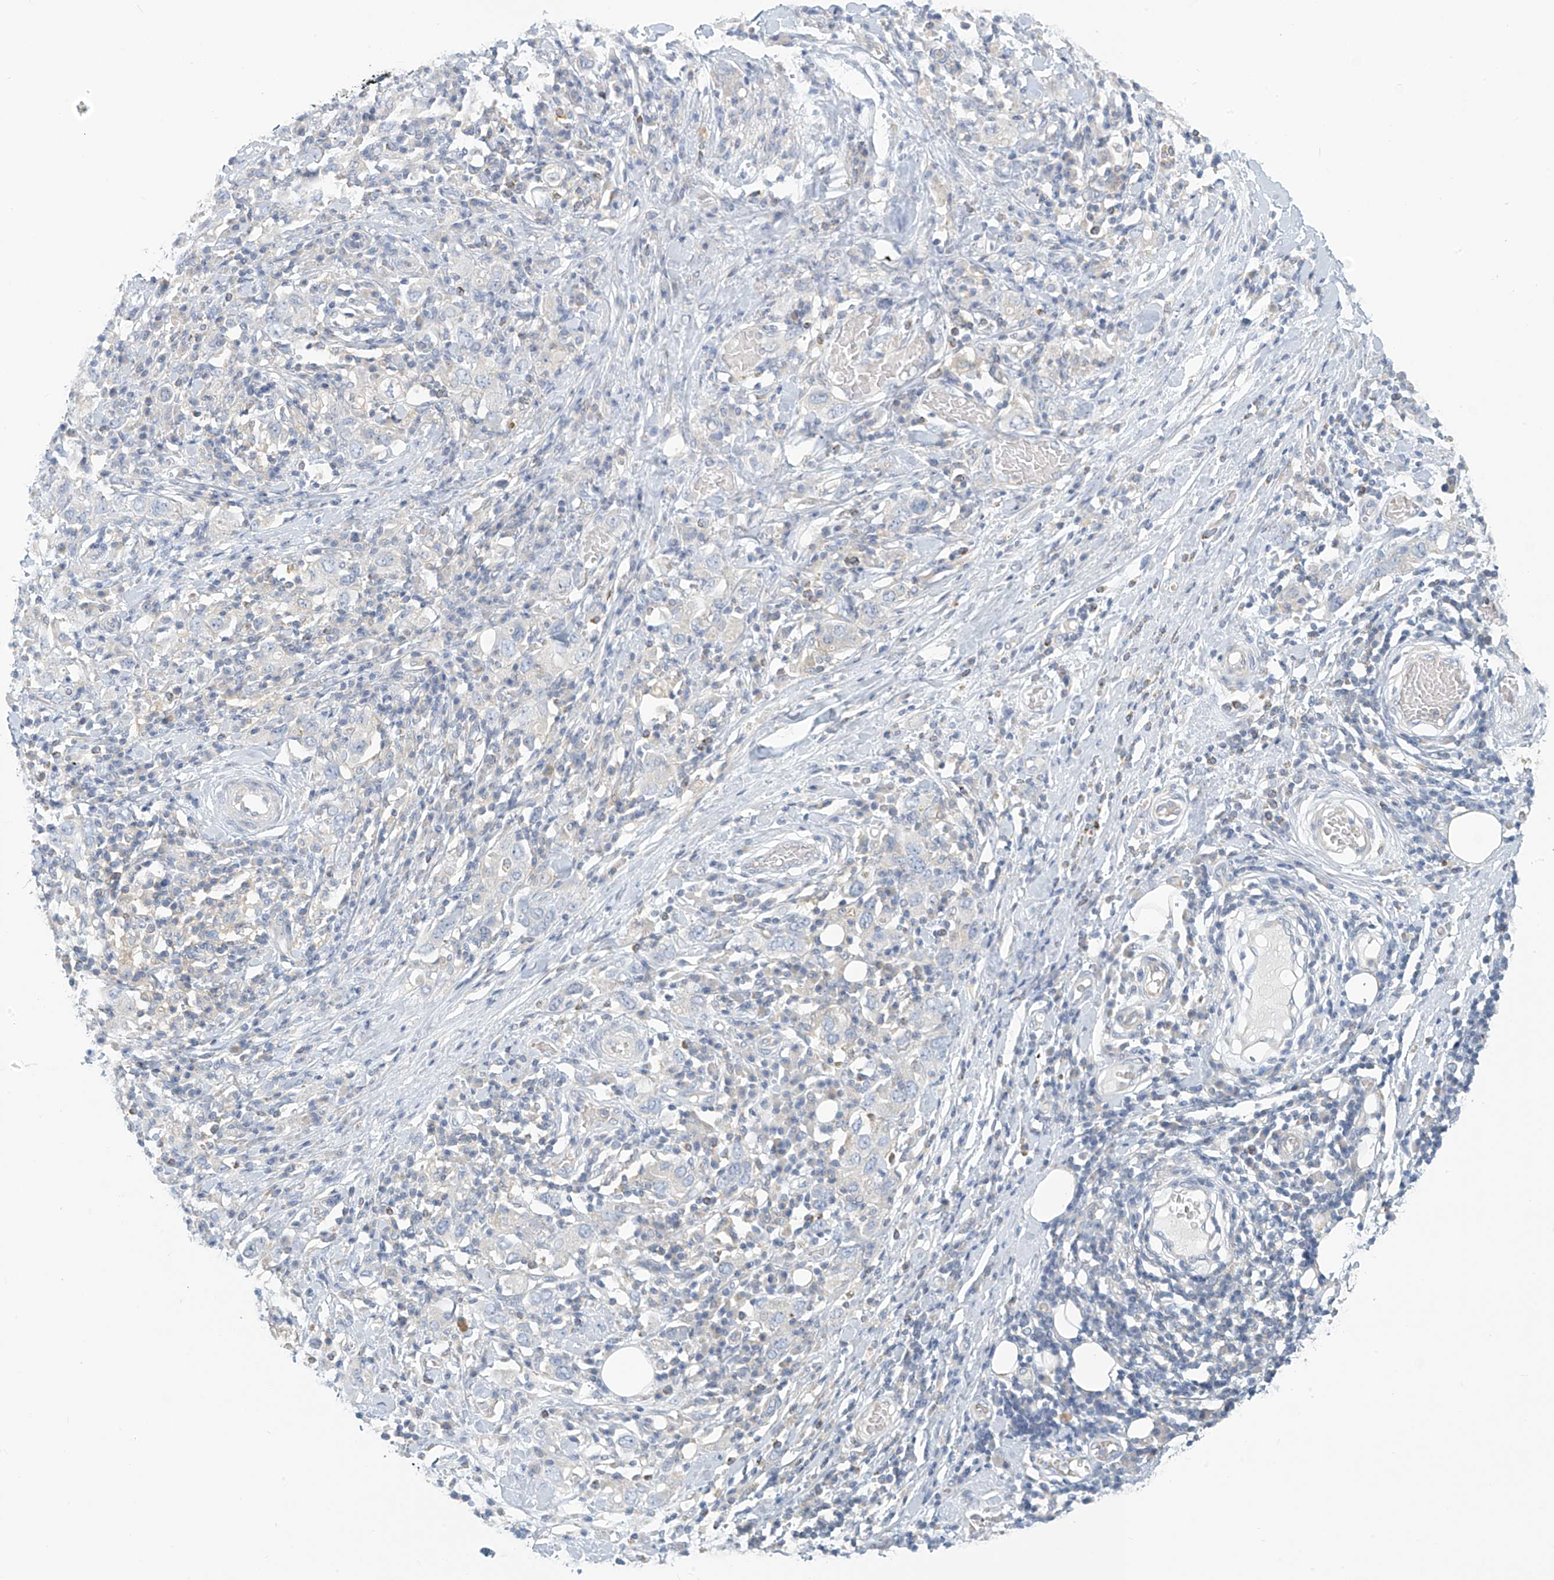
{"staining": {"intensity": "negative", "quantity": "none", "location": "none"}, "tissue": "stomach cancer", "cell_type": "Tumor cells", "image_type": "cancer", "snomed": [{"axis": "morphology", "description": "Adenocarcinoma, NOS"}, {"axis": "topography", "description": "Stomach, upper"}], "caption": "Tumor cells are negative for brown protein staining in stomach cancer.", "gene": "SLC6A12", "patient": {"sex": "male", "age": 62}}